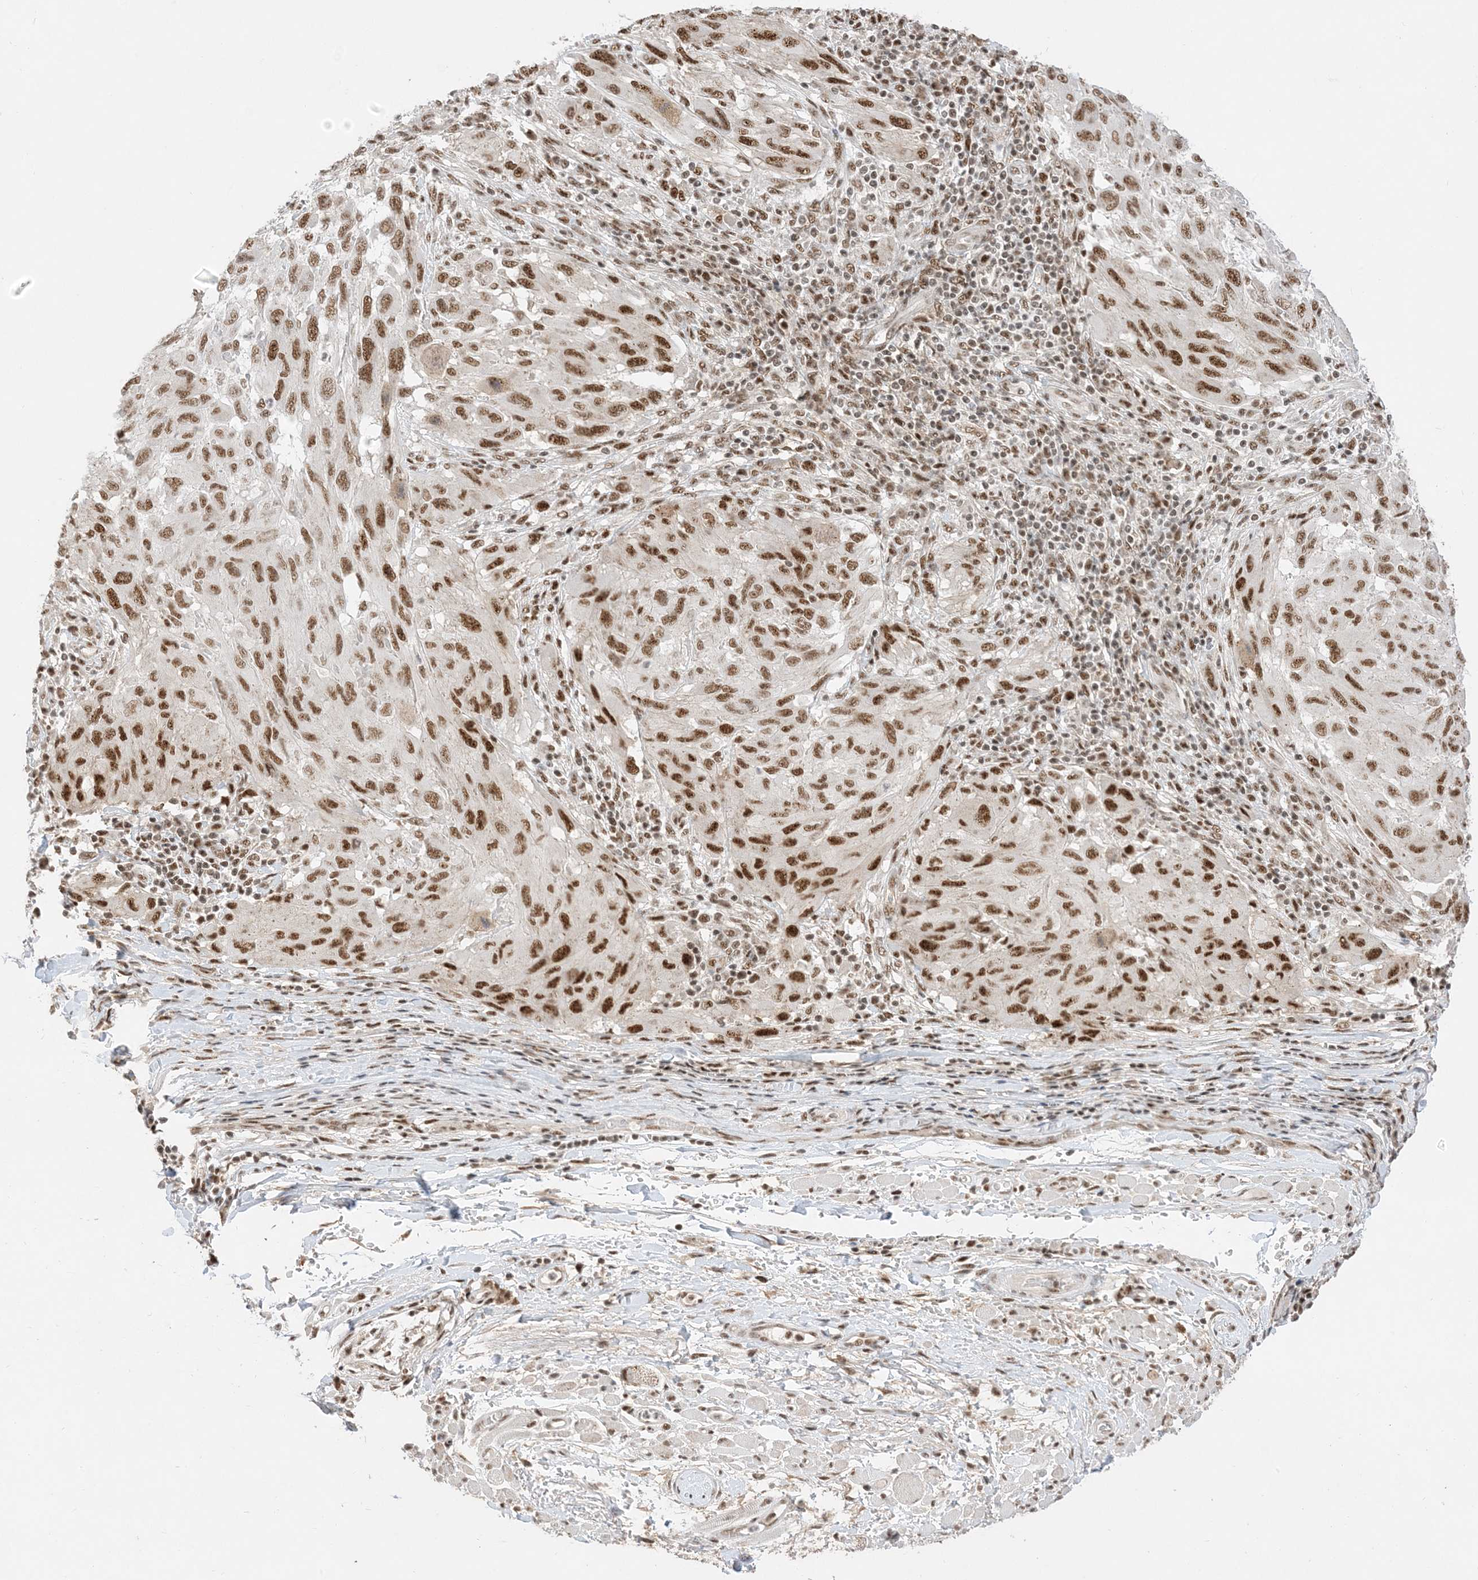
{"staining": {"intensity": "strong", "quantity": ">75%", "location": "nuclear"}, "tissue": "melanoma", "cell_type": "Tumor cells", "image_type": "cancer", "snomed": [{"axis": "morphology", "description": "Malignant melanoma, NOS"}, {"axis": "topography", "description": "Skin"}], "caption": "Immunohistochemical staining of human malignant melanoma displays strong nuclear protein staining in approximately >75% of tumor cells.", "gene": "SF3A3", "patient": {"sex": "female", "age": 91}}